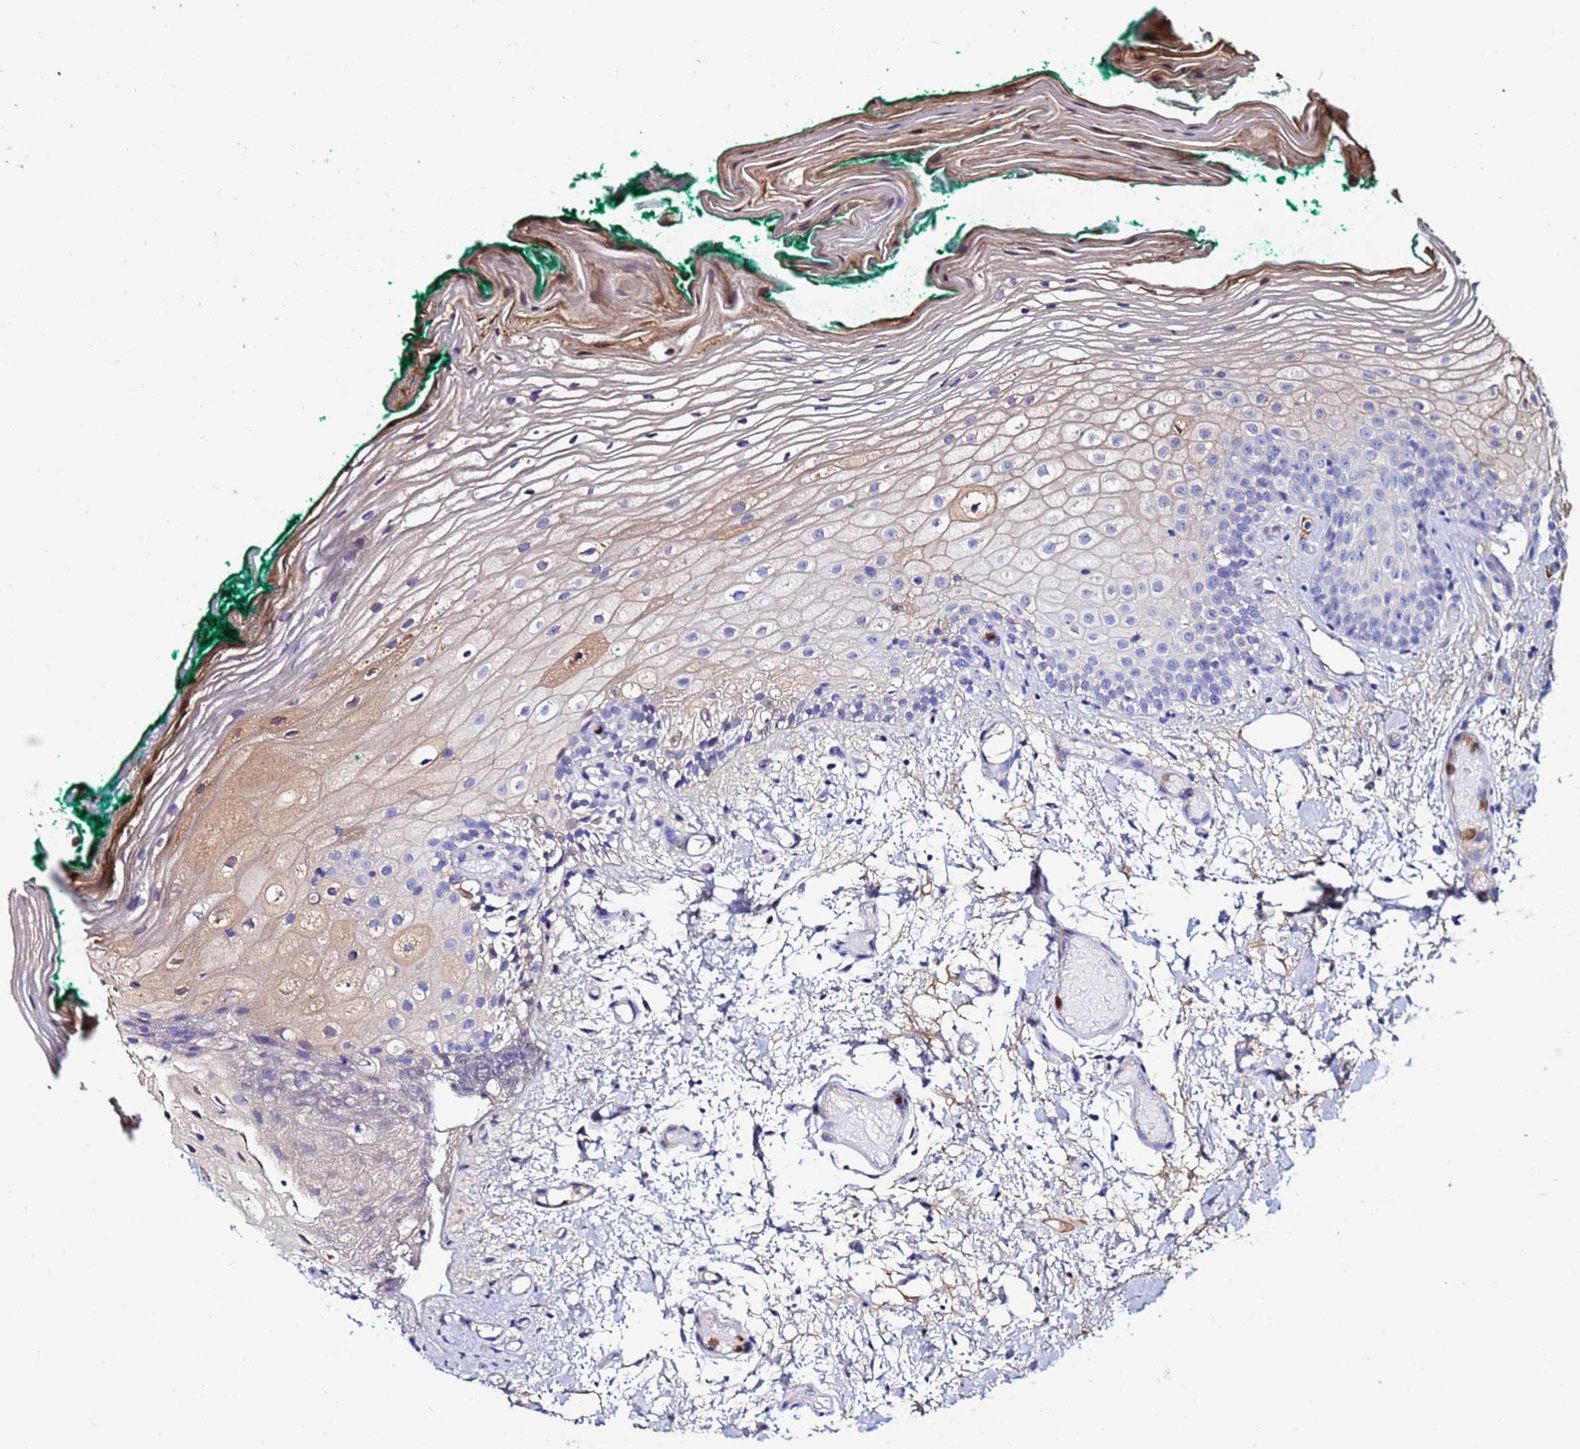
{"staining": {"intensity": "weak", "quantity": "25%-75%", "location": "cytoplasmic/membranous"}, "tissue": "oral mucosa", "cell_type": "Squamous epithelial cells", "image_type": "normal", "snomed": [{"axis": "morphology", "description": "Normal tissue, NOS"}, {"axis": "morphology", "description": "Relapse melanoma"}, {"axis": "topography", "description": "Oral tissue"}], "caption": "Protein staining of benign oral mucosa reveals weak cytoplasmic/membranous staining in about 25%-75% of squamous epithelial cells. (DAB (3,3'-diaminobenzidine) = brown stain, brightfield microscopy at high magnification).", "gene": "TUBAL3", "patient": {"sex": "female", "age": 83}}